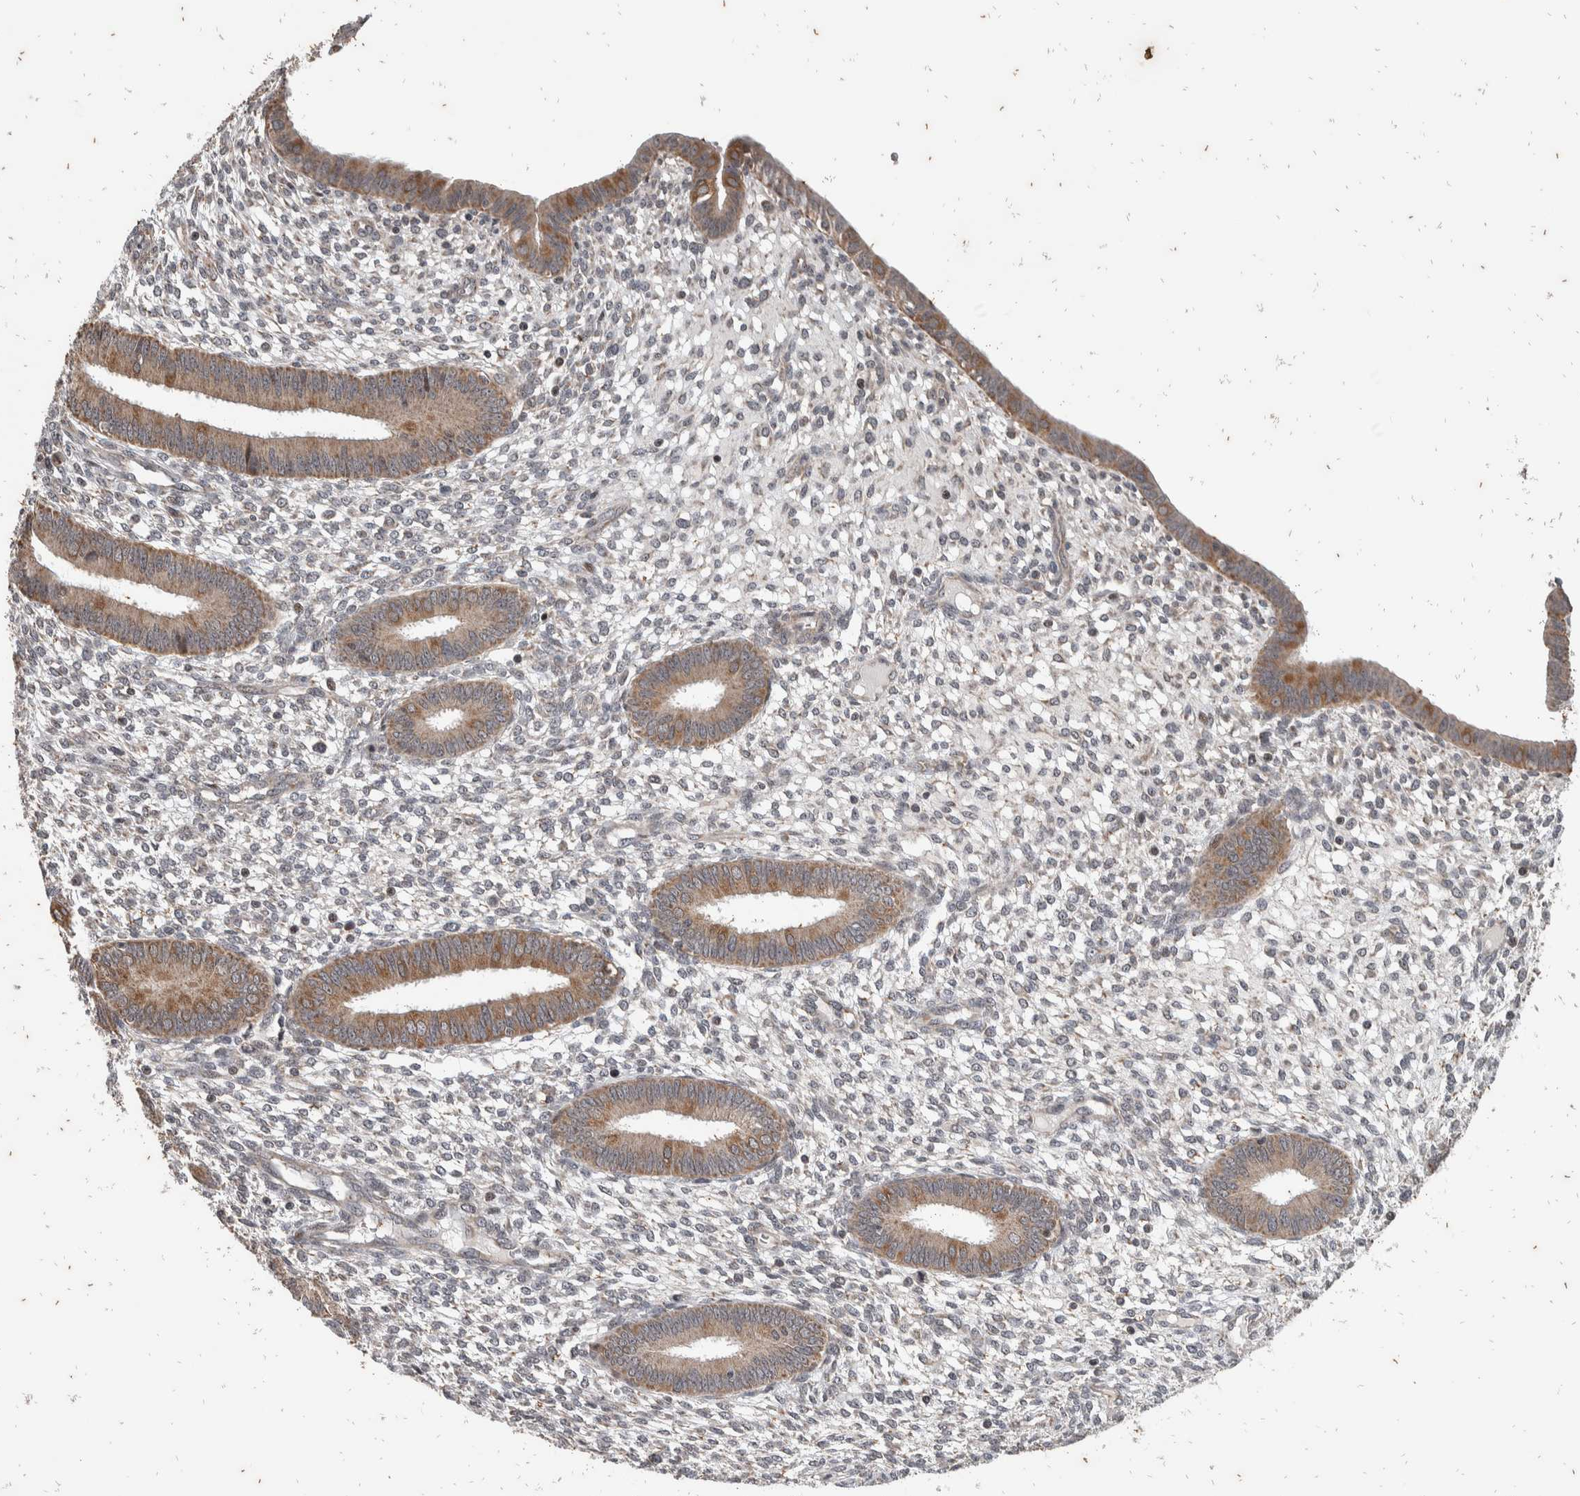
{"staining": {"intensity": "weak", "quantity": "<25%", "location": "nuclear"}, "tissue": "endometrium", "cell_type": "Cells in endometrial stroma", "image_type": "normal", "snomed": [{"axis": "morphology", "description": "Normal tissue, NOS"}, {"axis": "topography", "description": "Endometrium"}], "caption": "Image shows no significant protein positivity in cells in endometrial stroma of unremarkable endometrium.", "gene": "ATXN7L1", "patient": {"sex": "female", "age": 46}}